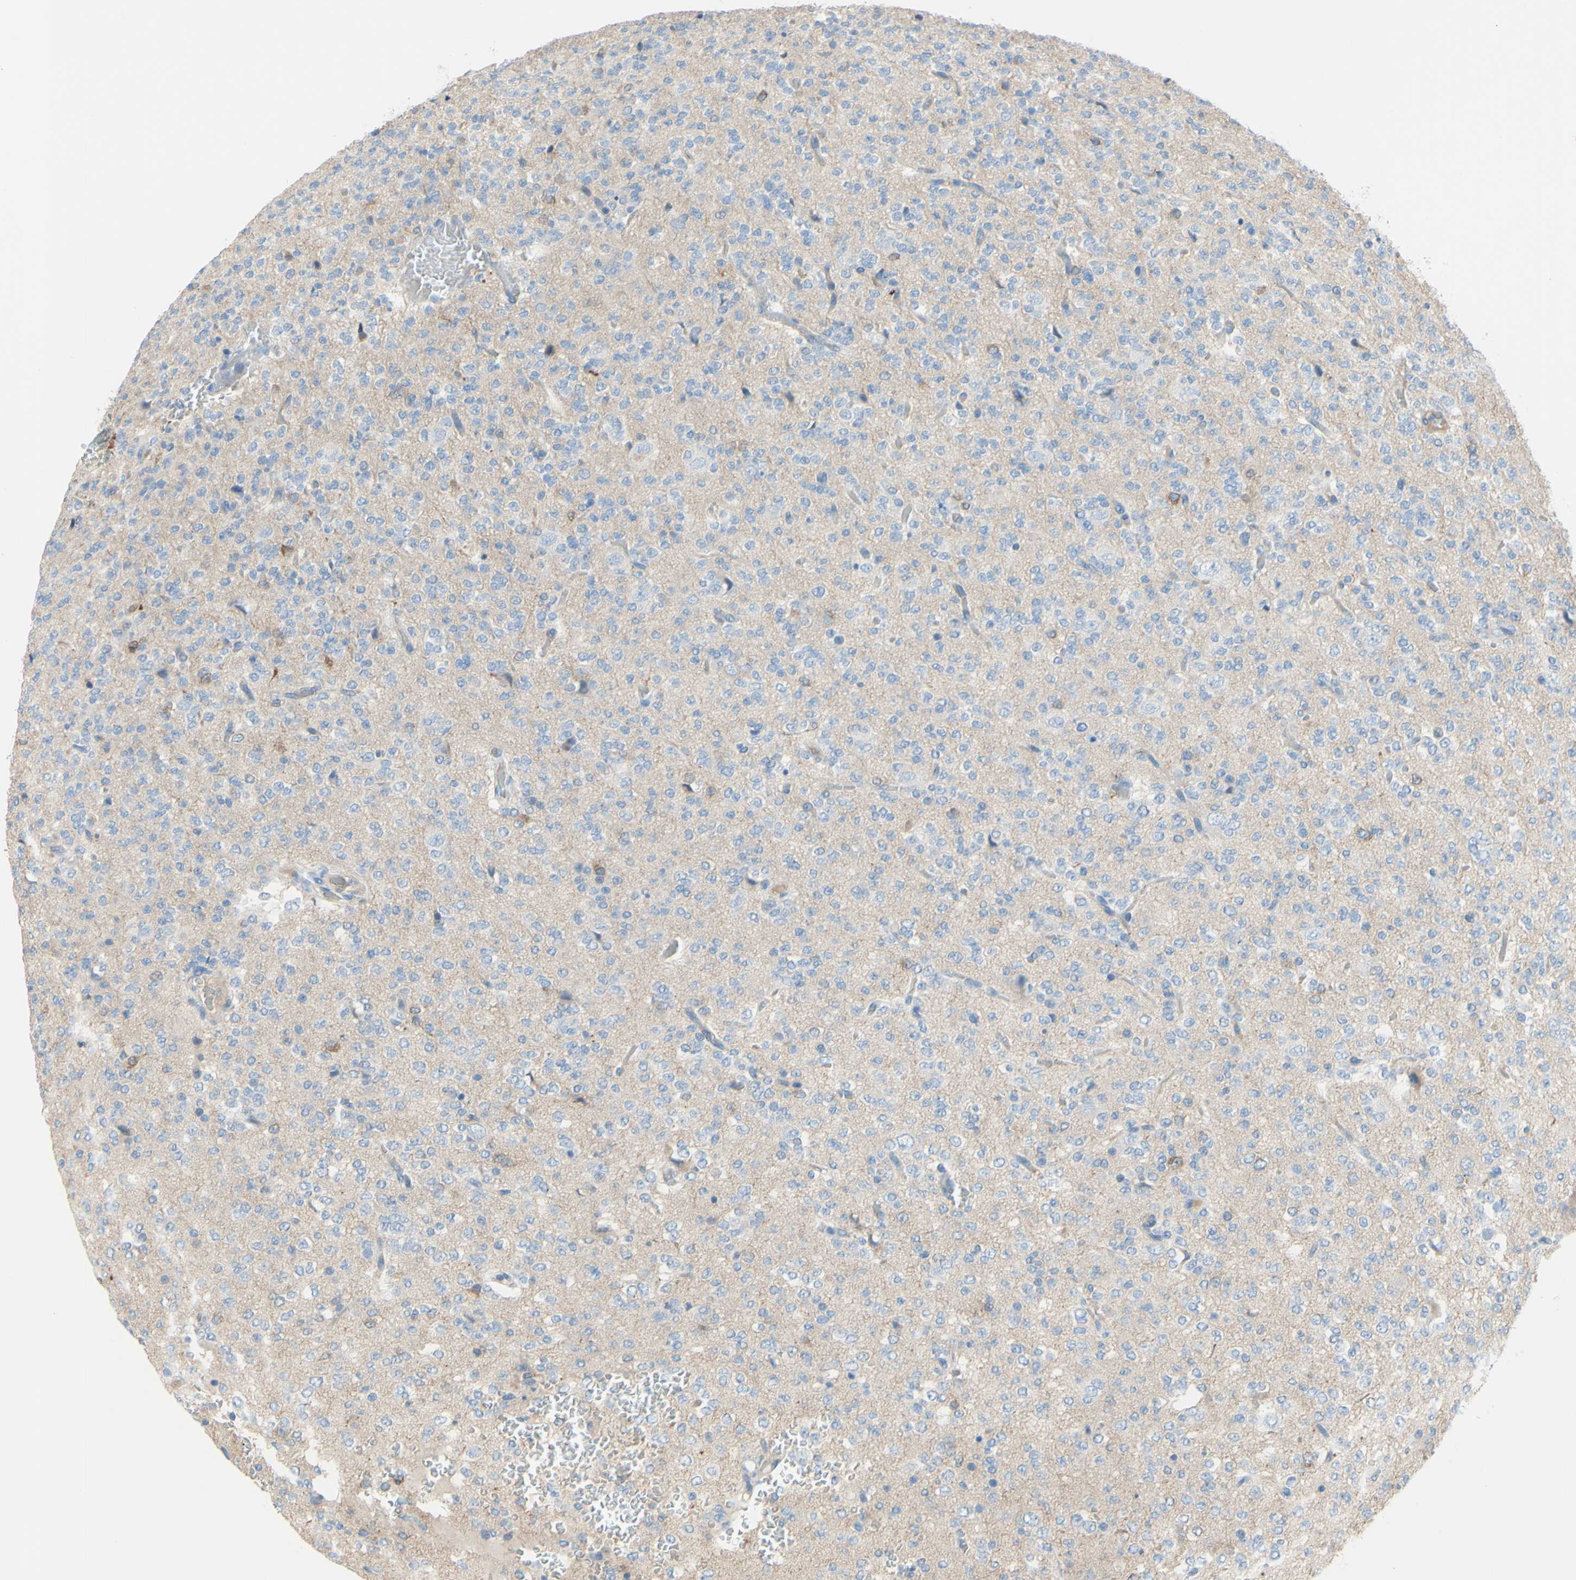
{"staining": {"intensity": "weak", "quantity": "25%-75%", "location": "cytoplasmic/membranous"}, "tissue": "glioma", "cell_type": "Tumor cells", "image_type": "cancer", "snomed": [{"axis": "morphology", "description": "Glioma, malignant, Low grade"}, {"axis": "topography", "description": "Brain"}], "caption": "Immunohistochemistry (DAB) staining of malignant glioma (low-grade) shows weak cytoplasmic/membranous protein expression in about 25%-75% of tumor cells. The staining was performed using DAB, with brown indicating positive protein expression. Nuclei are stained blue with hematoxylin.", "gene": "FDFT1", "patient": {"sex": "male", "age": 38}}